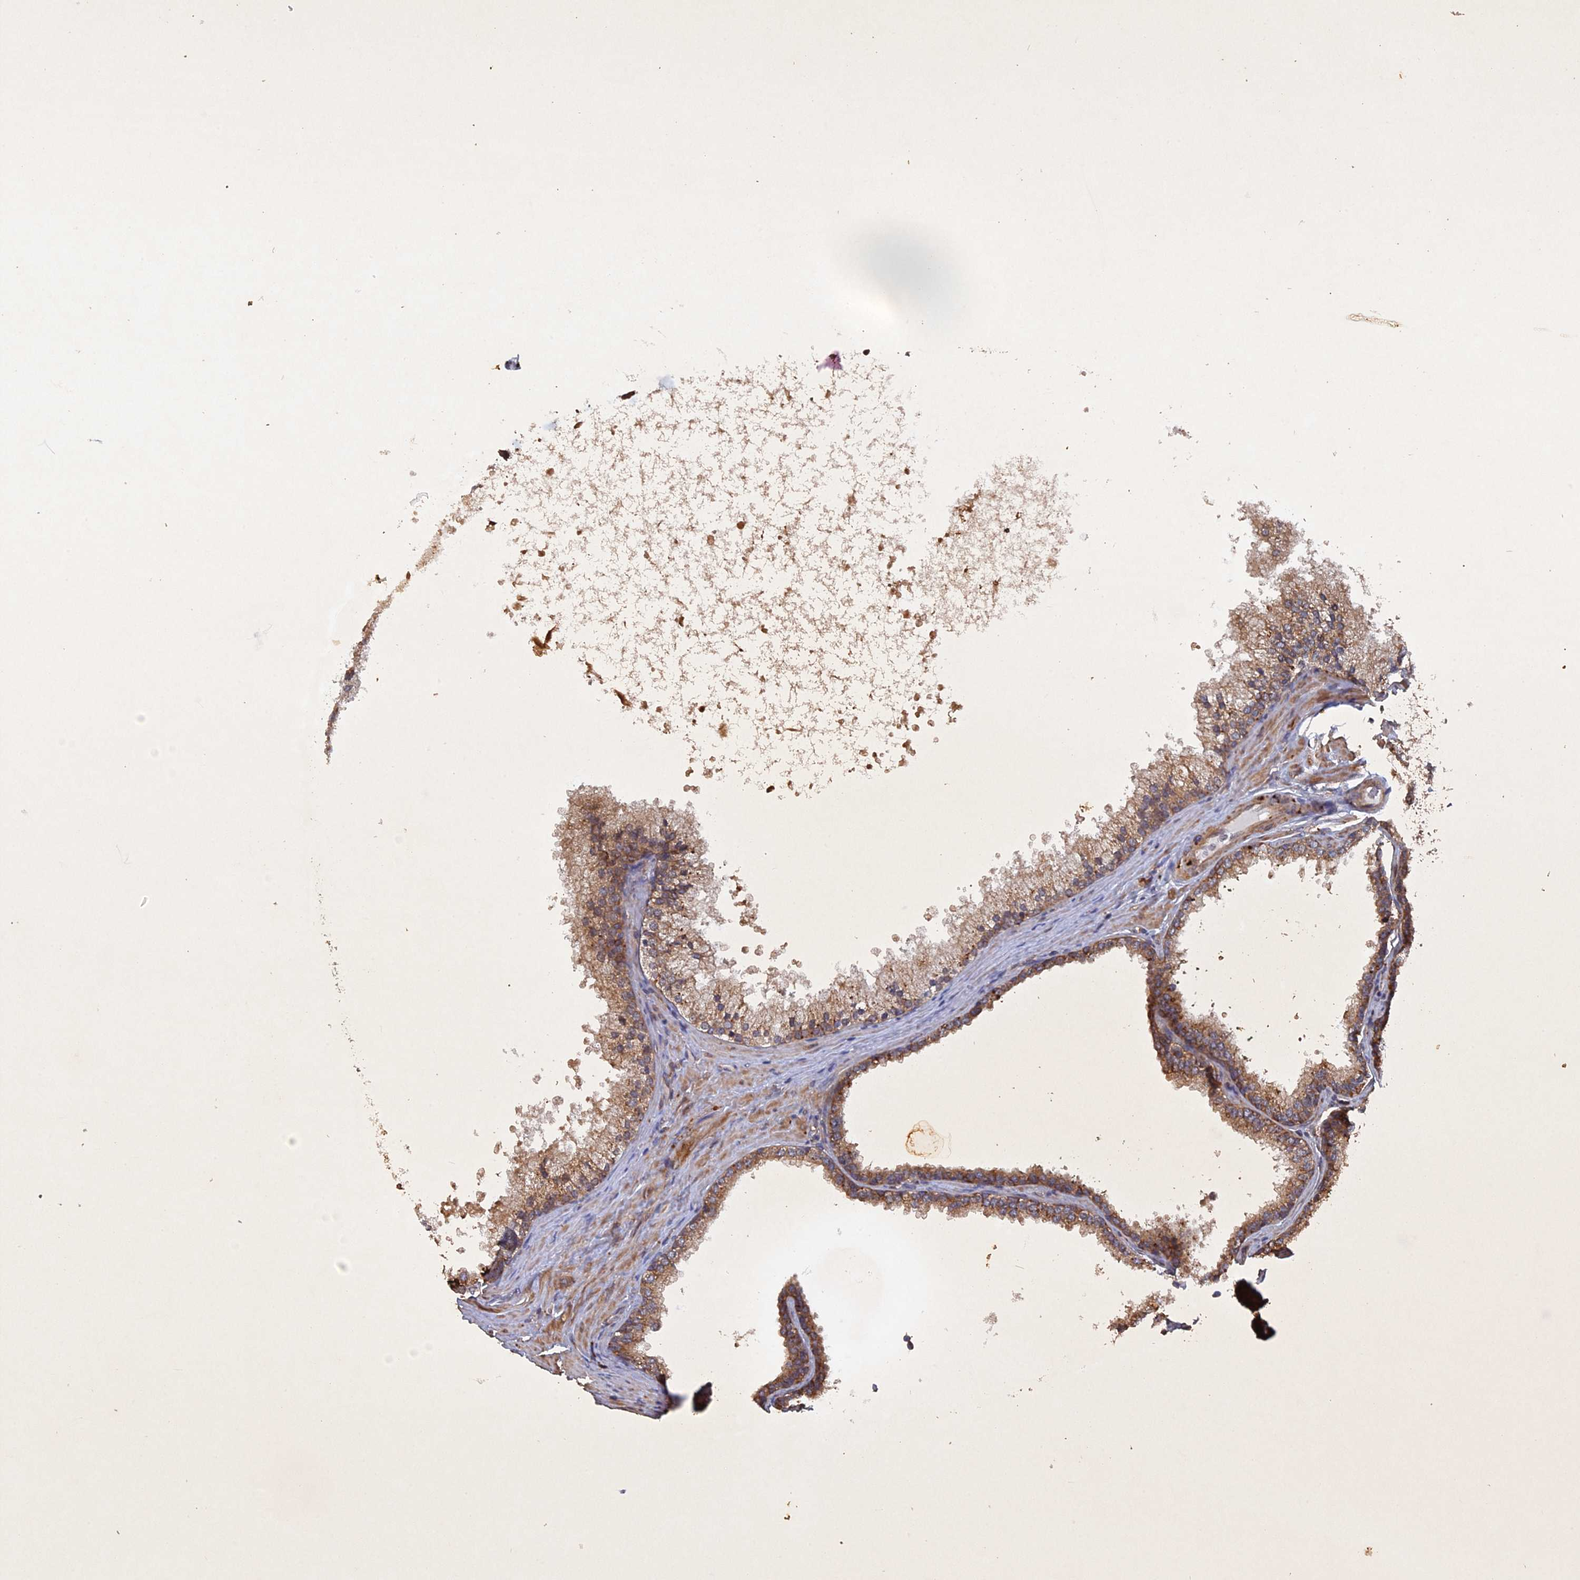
{"staining": {"intensity": "strong", "quantity": "25%-75%", "location": "cytoplasmic/membranous"}, "tissue": "prostate", "cell_type": "Glandular cells", "image_type": "normal", "snomed": [{"axis": "morphology", "description": "Normal tissue, NOS"}, {"axis": "topography", "description": "Prostate"}], "caption": "This micrograph reveals immunohistochemistry staining of unremarkable prostate, with high strong cytoplasmic/membranous expression in about 25%-75% of glandular cells.", "gene": "VPS37C", "patient": {"sex": "male", "age": 60}}